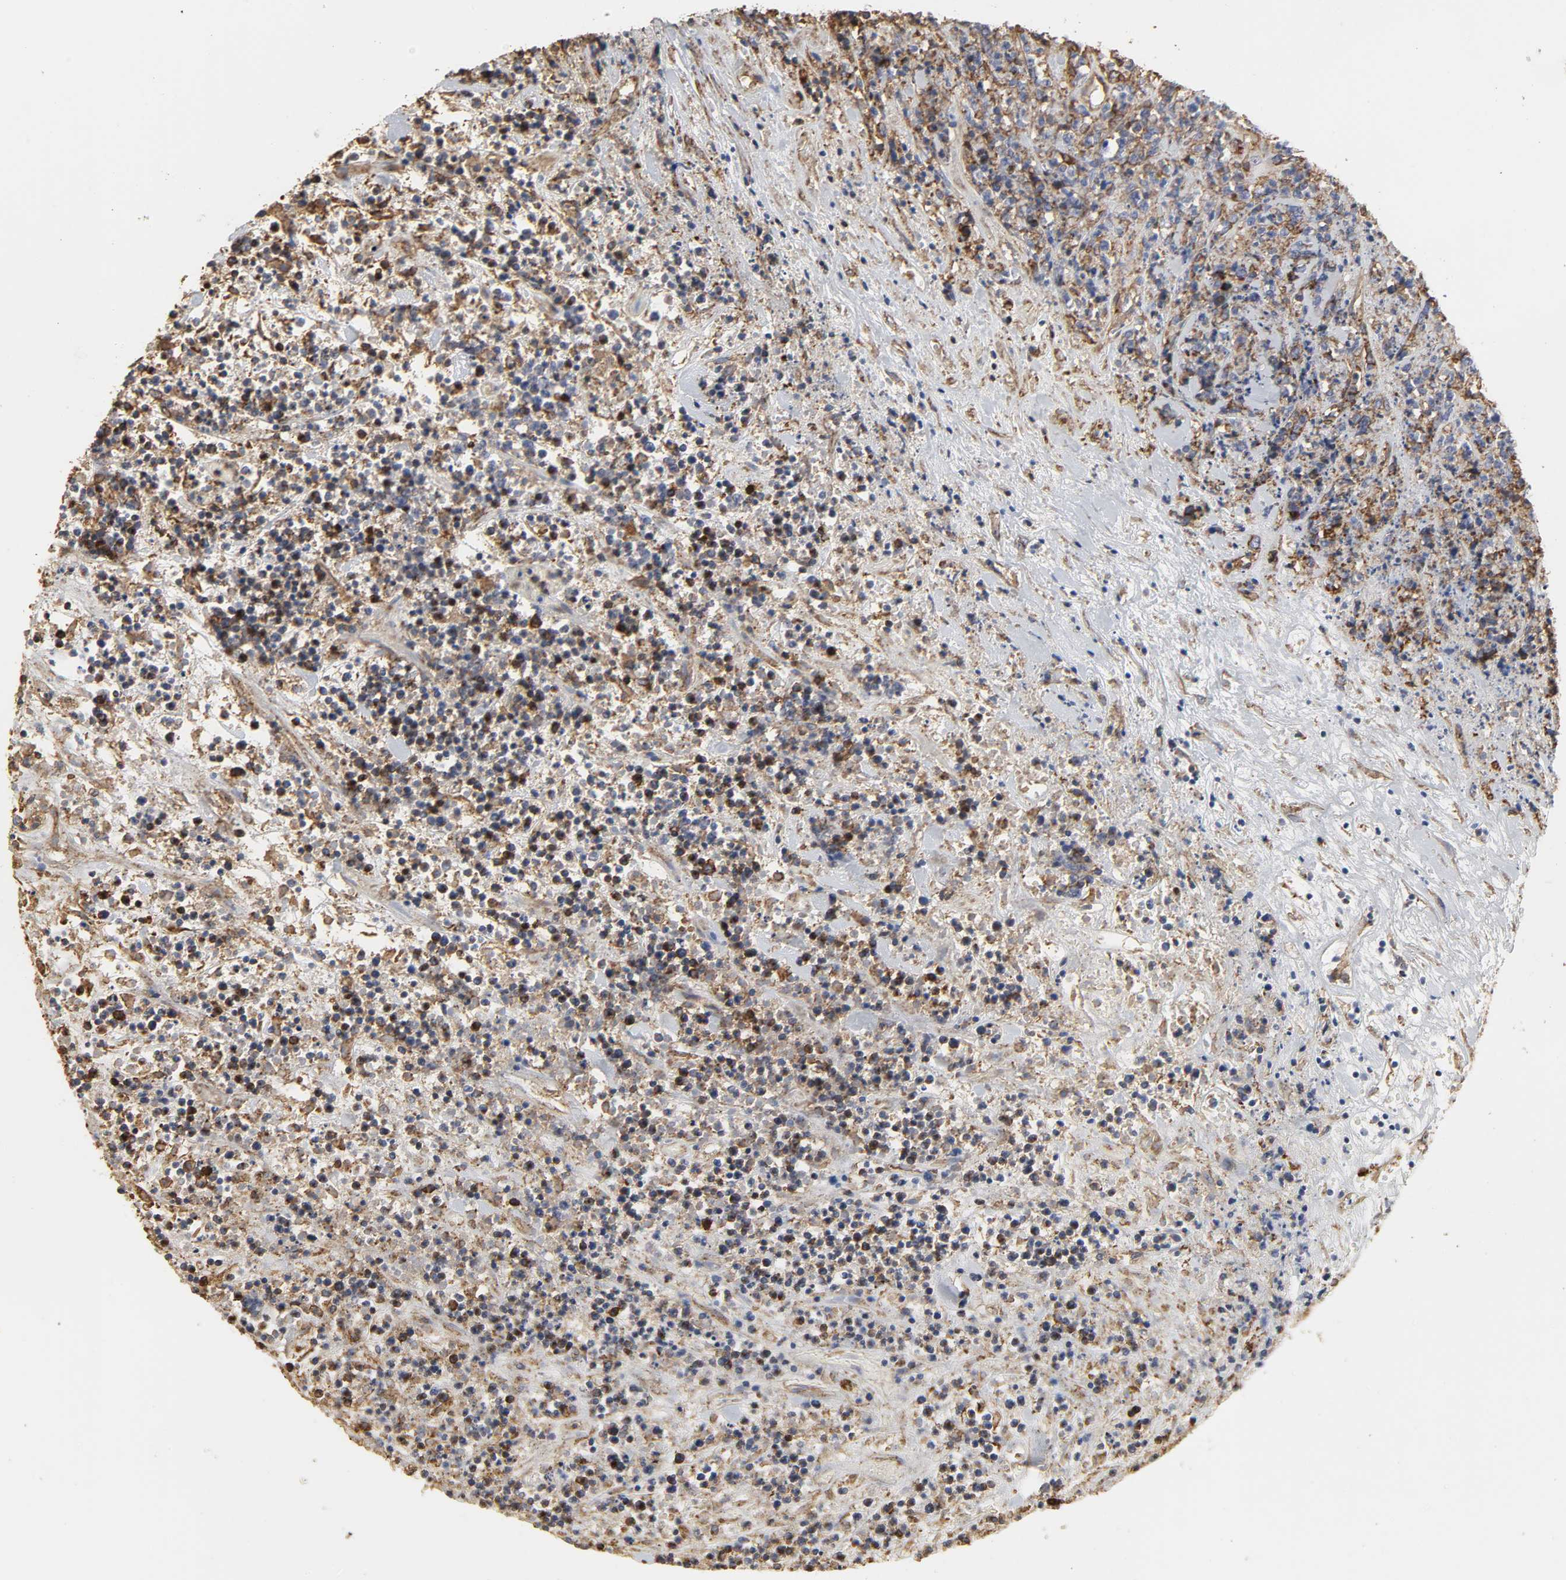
{"staining": {"intensity": "moderate", "quantity": "25%-75%", "location": "cytoplasmic/membranous"}, "tissue": "lymphoma", "cell_type": "Tumor cells", "image_type": "cancer", "snomed": [{"axis": "morphology", "description": "Malignant lymphoma, non-Hodgkin's type, High grade"}, {"axis": "topography", "description": "Soft tissue"}], "caption": "Approximately 25%-75% of tumor cells in malignant lymphoma, non-Hodgkin's type (high-grade) demonstrate moderate cytoplasmic/membranous protein positivity as visualized by brown immunohistochemical staining.", "gene": "ANXA2", "patient": {"sex": "male", "age": 18}}